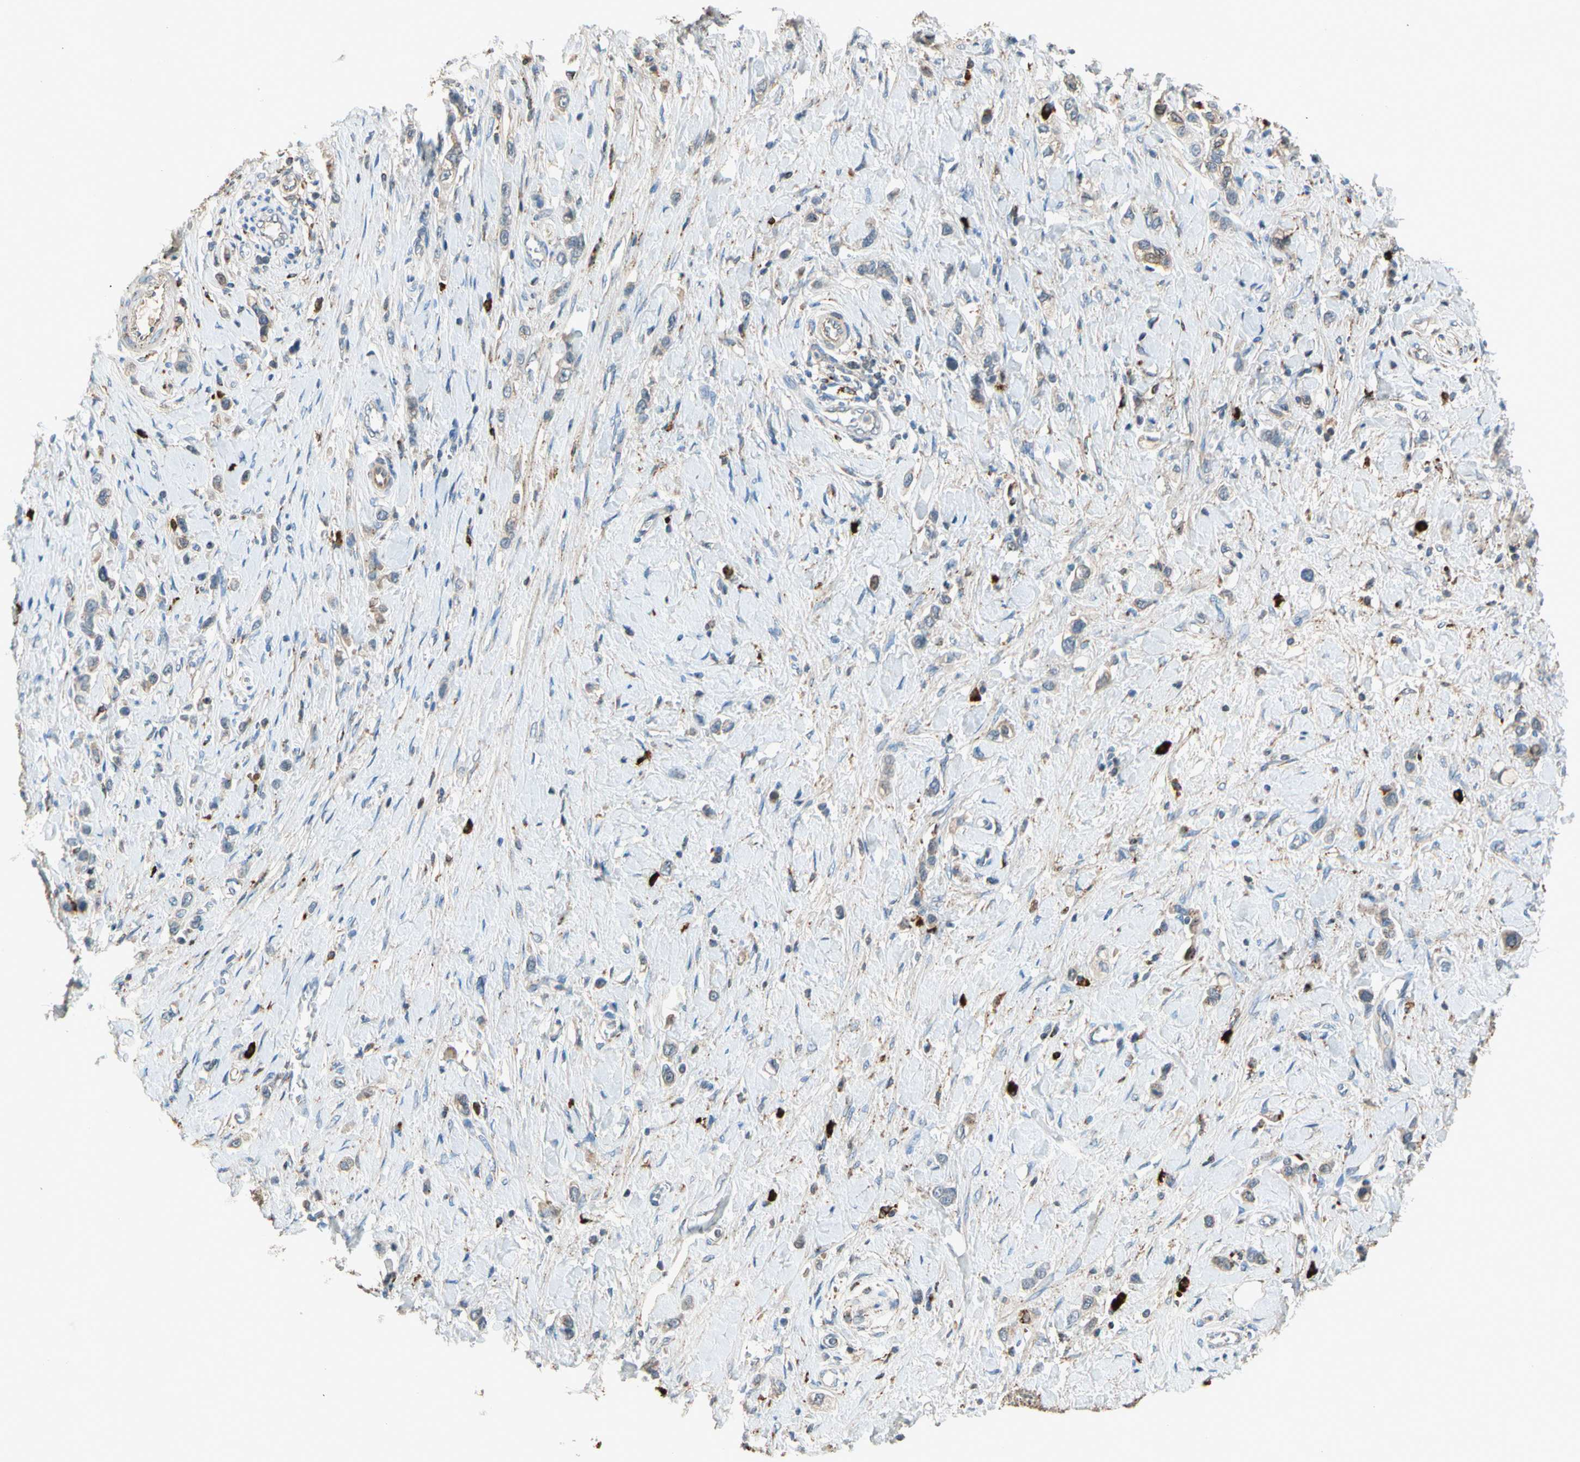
{"staining": {"intensity": "weak", "quantity": "<25%", "location": "cytoplasmic/membranous"}, "tissue": "stomach cancer", "cell_type": "Tumor cells", "image_type": "cancer", "snomed": [{"axis": "morphology", "description": "Normal tissue, NOS"}, {"axis": "morphology", "description": "Adenocarcinoma, NOS"}, {"axis": "topography", "description": "Stomach, upper"}, {"axis": "topography", "description": "Stomach"}], "caption": "High power microscopy micrograph of an immunohistochemistry micrograph of stomach adenocarcinoma, revealing no significant expression in tumor cells.", "gene": "GM2A", "patient": {"sex": "female", "age": 65}}